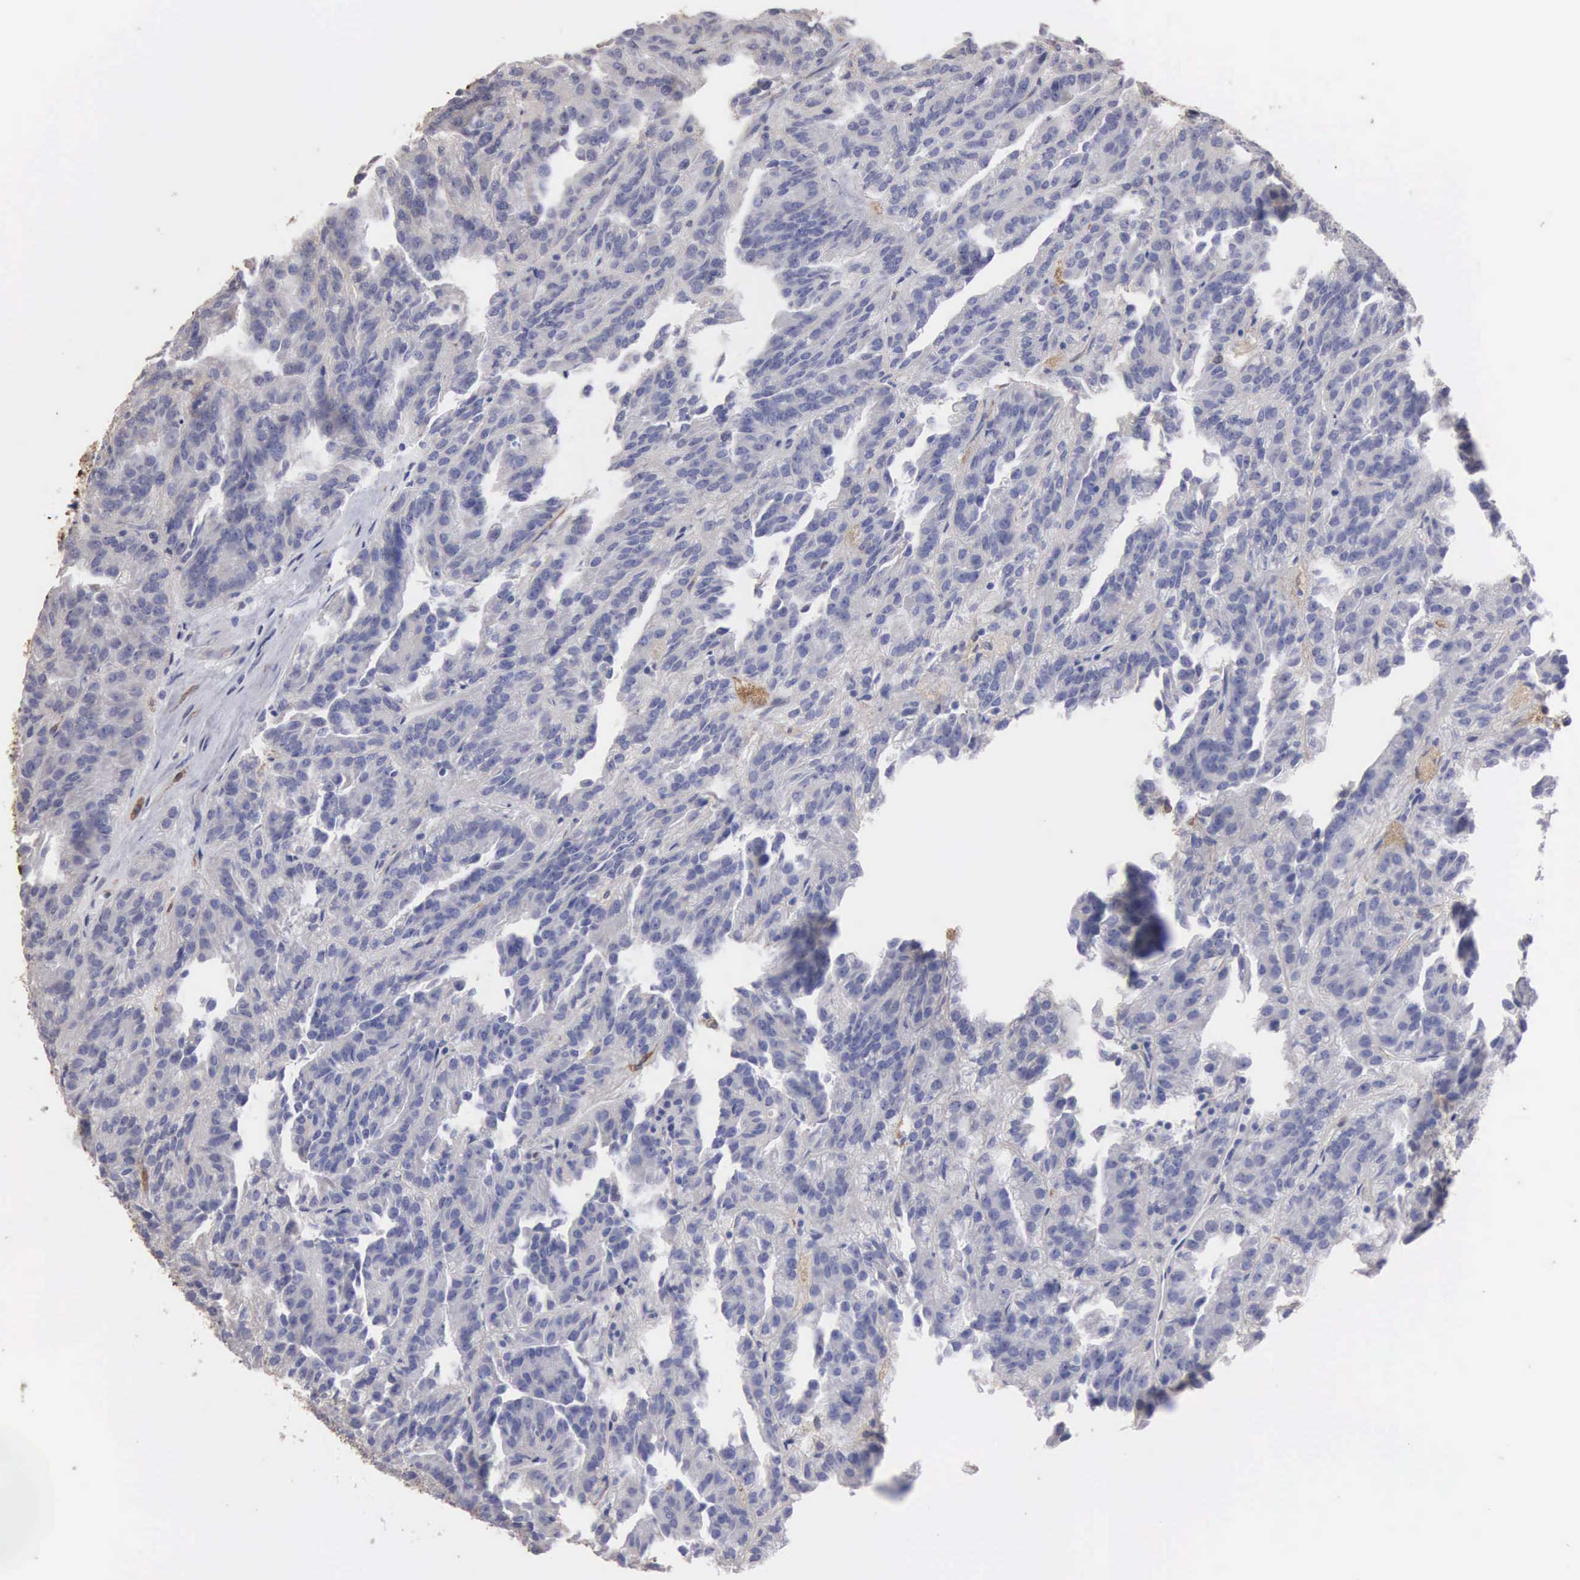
{"staining": {"intensity": "negative", "quantity": "none", "location": "none"}, "tissue": "renal cancer", "cell_type": "Tumor cells", "image_type": "cancer", "snomed": [{"axis": "morphology", "description": "Adenocarcinoma, NOS"}, {"axis": "topography", "description": "Kidney"}], "caption": "This is an immunohistochemistry (IHC) micrograph of human adenocarcinoma (renal). There is no expression in tumor cells.", "gene": "LIN52", "patient": {"sex": "male", "age": 46}}